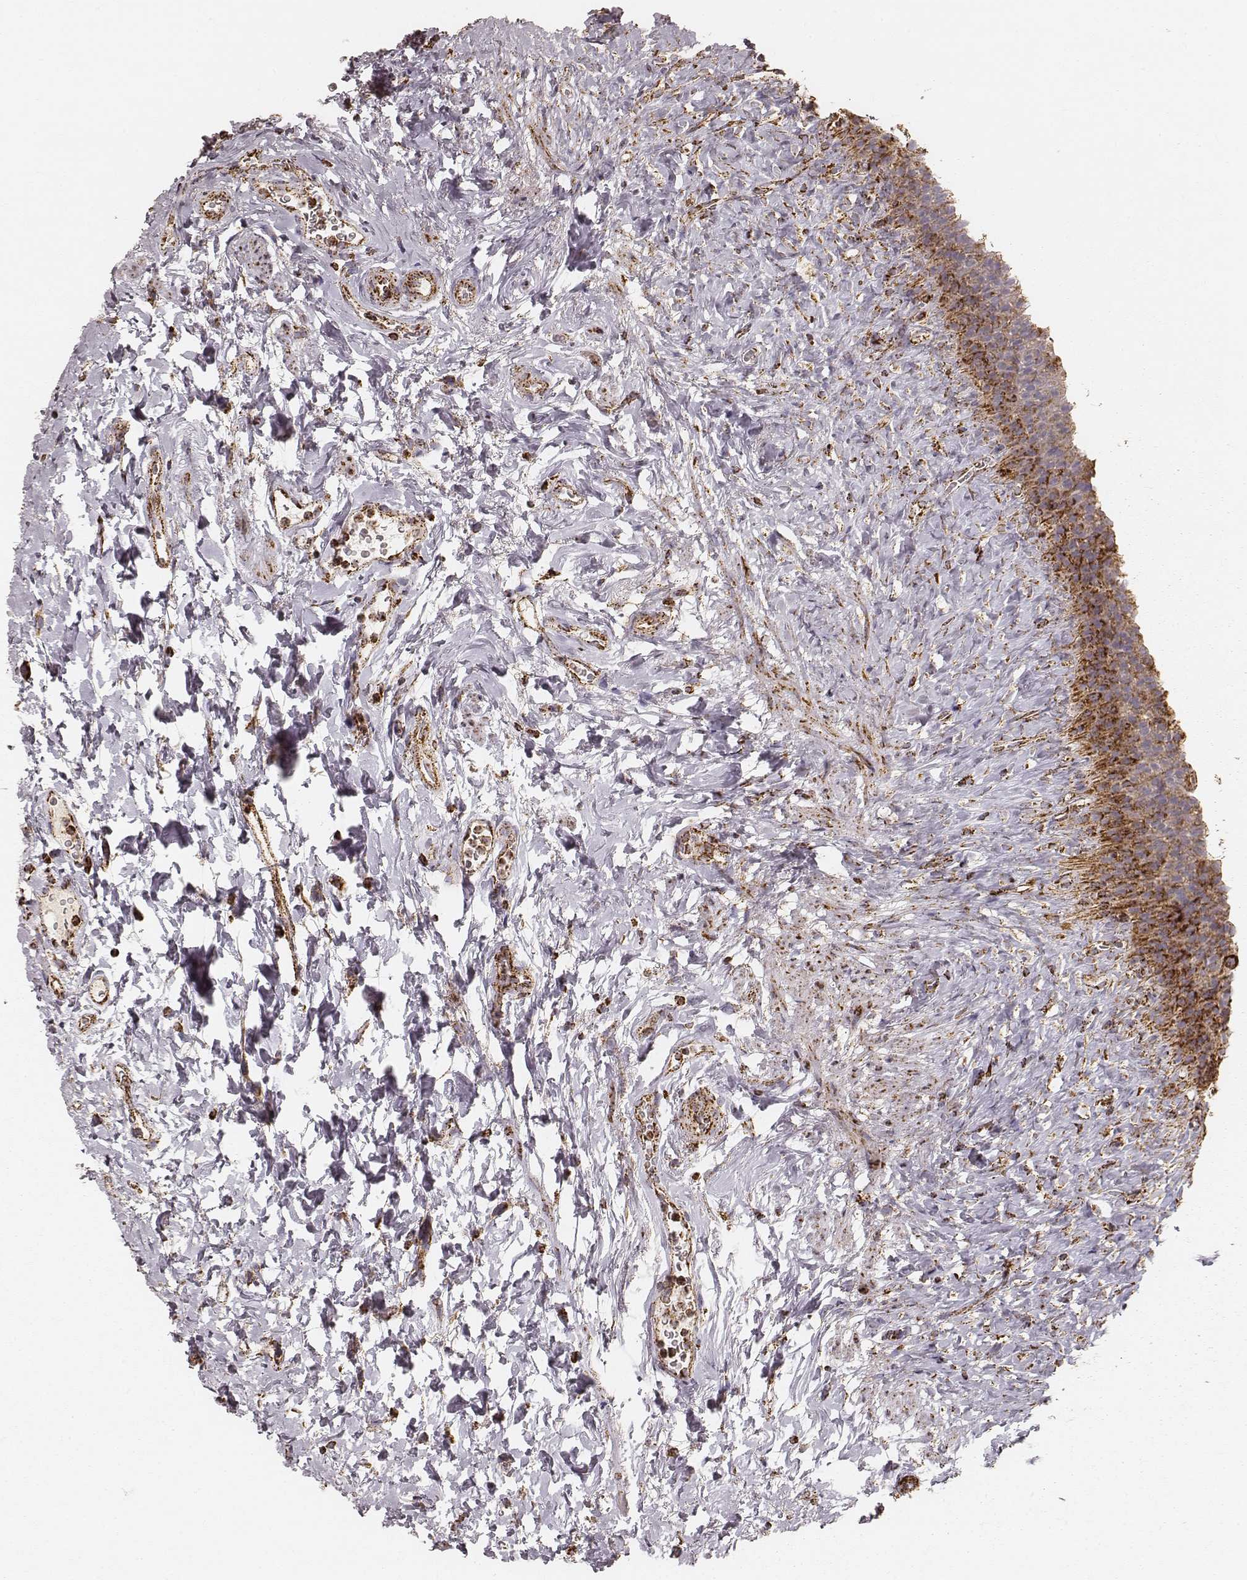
{"staining": {"intensity": "strong", "quantity": ">75%", "location": "cytoplasmic/membranous"}, "tissue": "urinary bladder", "cell_type": "Urothelial cells", "image_type": "normal", "snomed": [{"axis": "morphology", "description": "Normal tissue, NOS"}, {"axis": "topography", "description": "Urinary bladder"}], "caption": "Immunohistochemistry (DAB) staining of unremarkable urinary bladder reveals strong cytoplasmic/membranous protein positivity in about >75% of urothelial cells. The staining was performed using DAB (3,3'-diaminobenzidine) to visualize the protein expression in brown, while the nuclei were stained in blue with hematoxylin (Magnification: 20x).", "gene": "CS", "patient": {"sex": "male", "age": 76}}